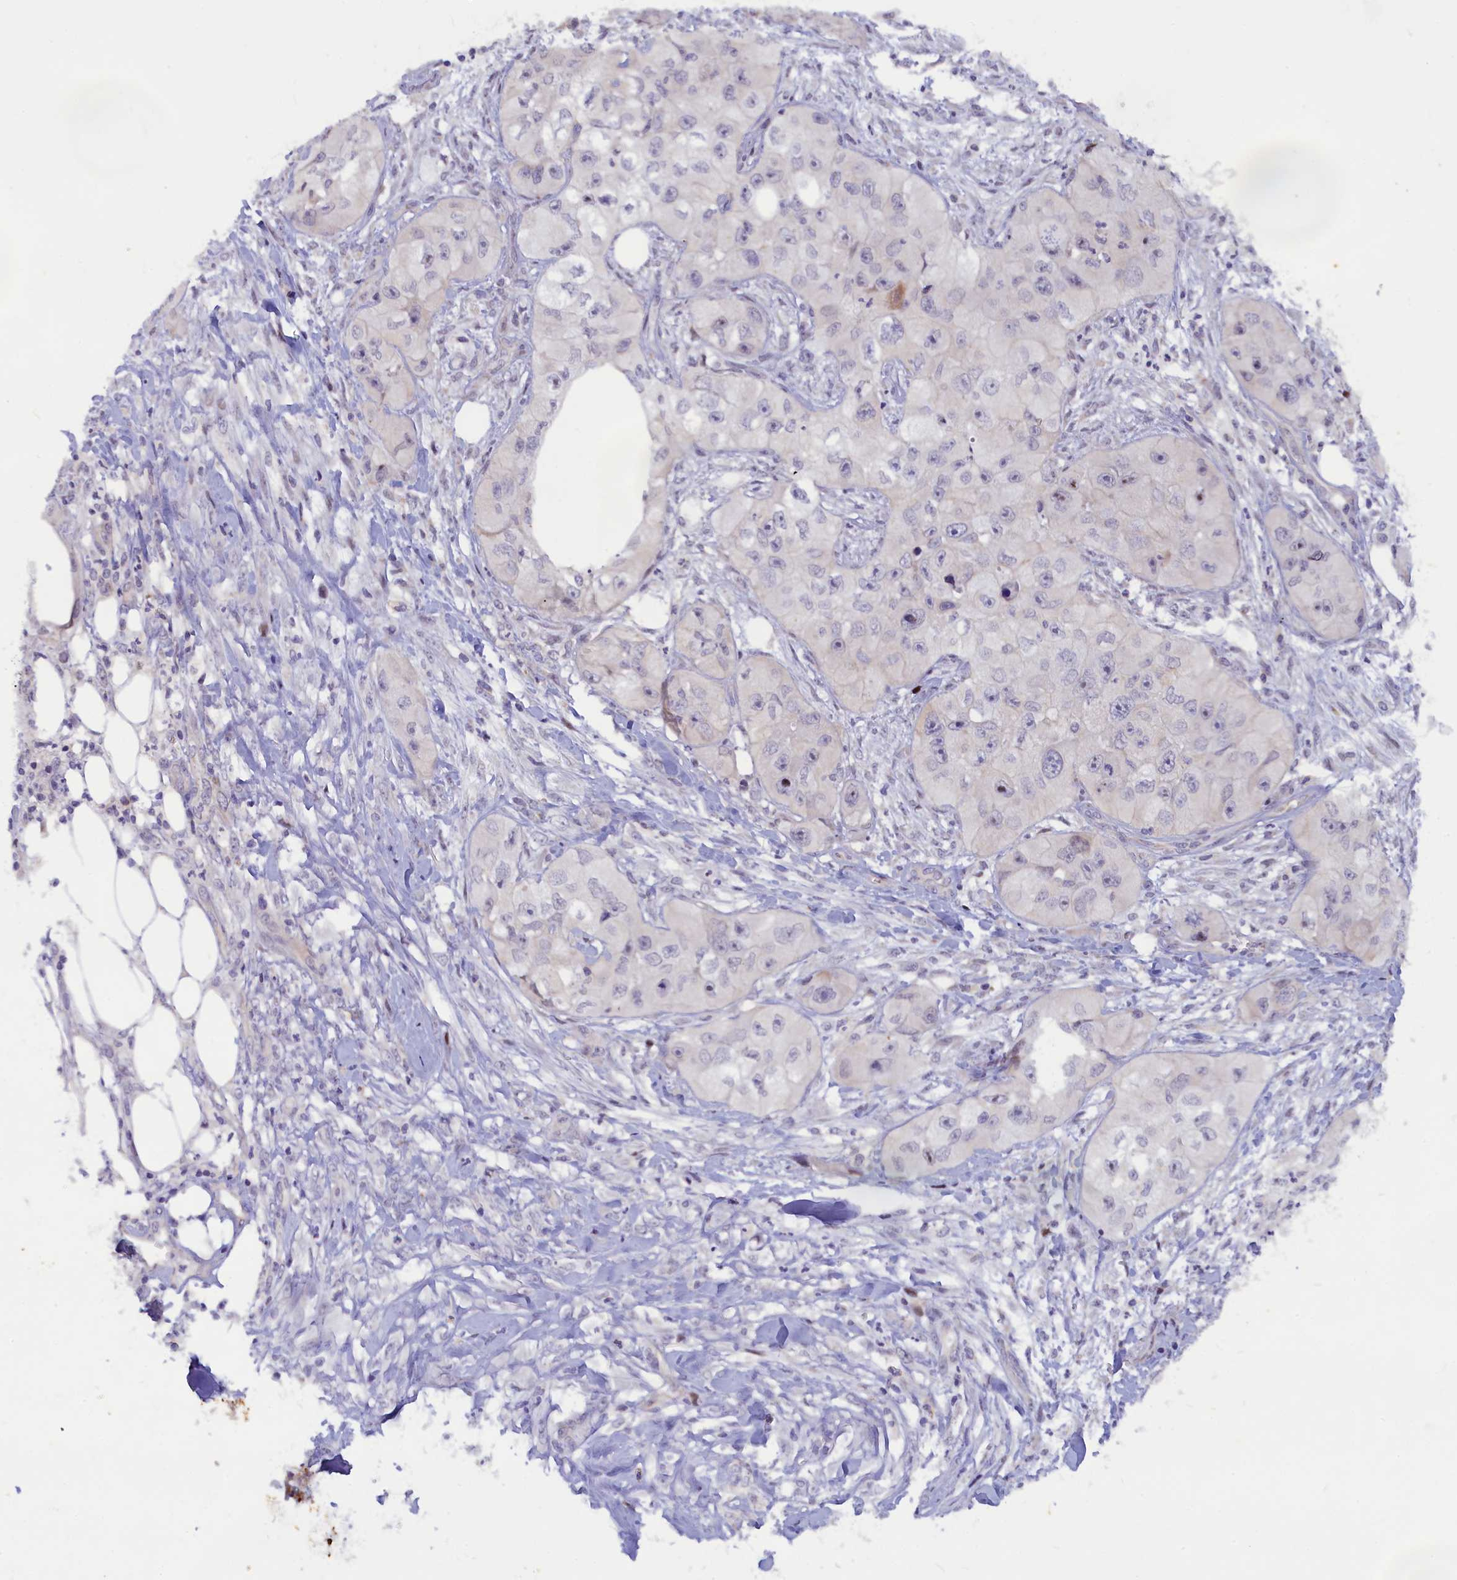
{"staining": {"intensity": "negative", "quantity": "none", "location": "none"}, "tissue": "skin cancer", "cell_type": "Tumor cells", "image_type": "cancer", "snomed": [{"axis": "morphology", "description": "Squamous cell carcinoma, NOS"}, {"axis": "topography", "description": "Skin"}, {"axis": "topography", "description": "Subcutis"}], "caption": "Micrograph shows no significant protein staining in tumor cells of skin cancer.", "gene": "ANKRD34B", "patient": {"sex": "male", "age": 73}}